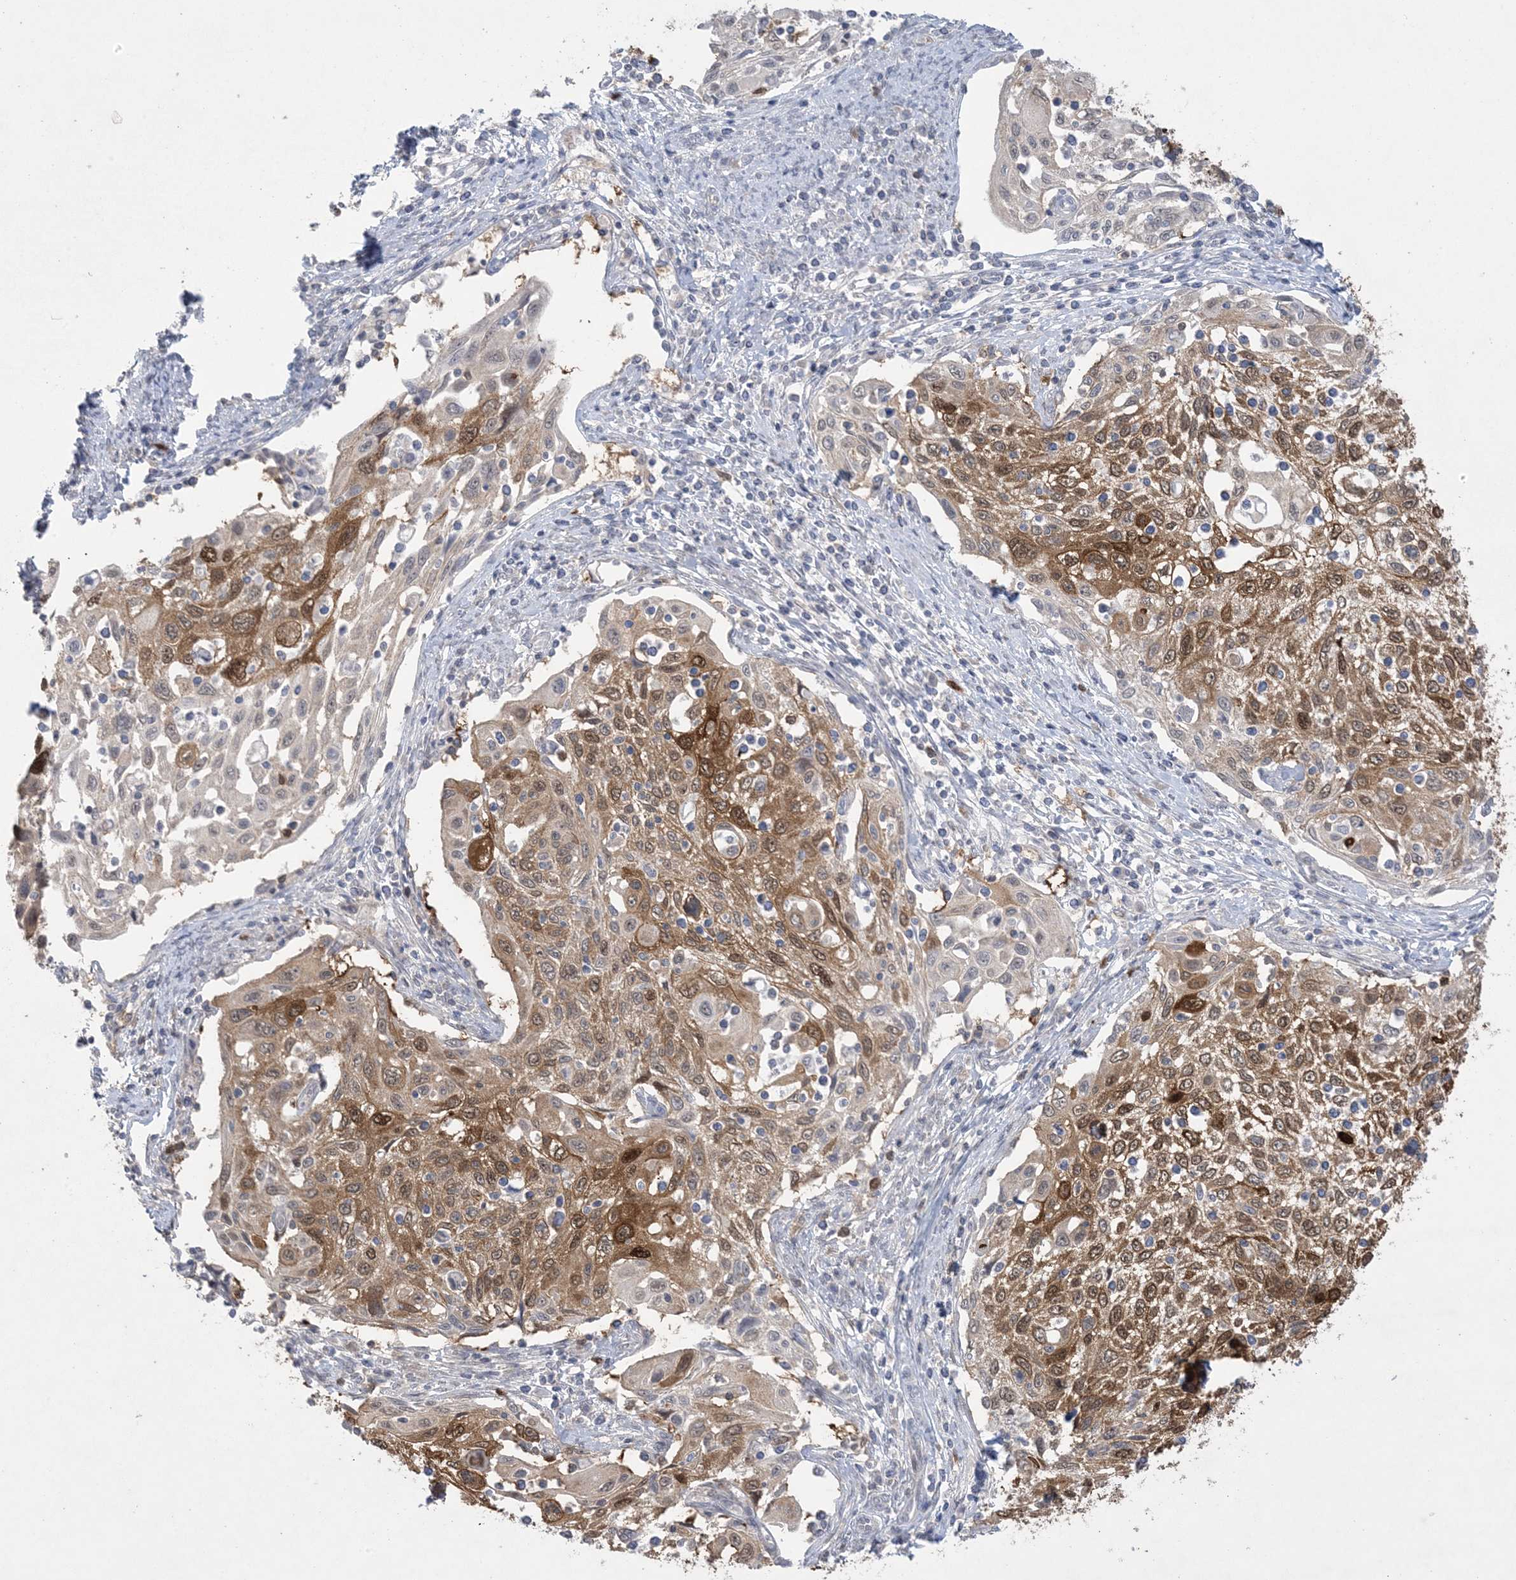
{"staining": {"intensity": "moderate", "quantity": ">75%", "location": "cytoplasmic/membranous"}, "tissue": "cervical cancer", "cell_type": "Tumor cells", "image_type": "cancer", "snomed": [{"axis": "morphology", "description": "Squamous cell carcinoma, NOS"}, {"axis": "topography", "description": "Cervix"}], "caption": "Tumor cells reveal moderate cytoplasmic/membranous expression in about >75% of cells in cervical squamous cell carcinoma.", "gene": "HMGCS1", "patient": {"sex": "female", "age": 70}}